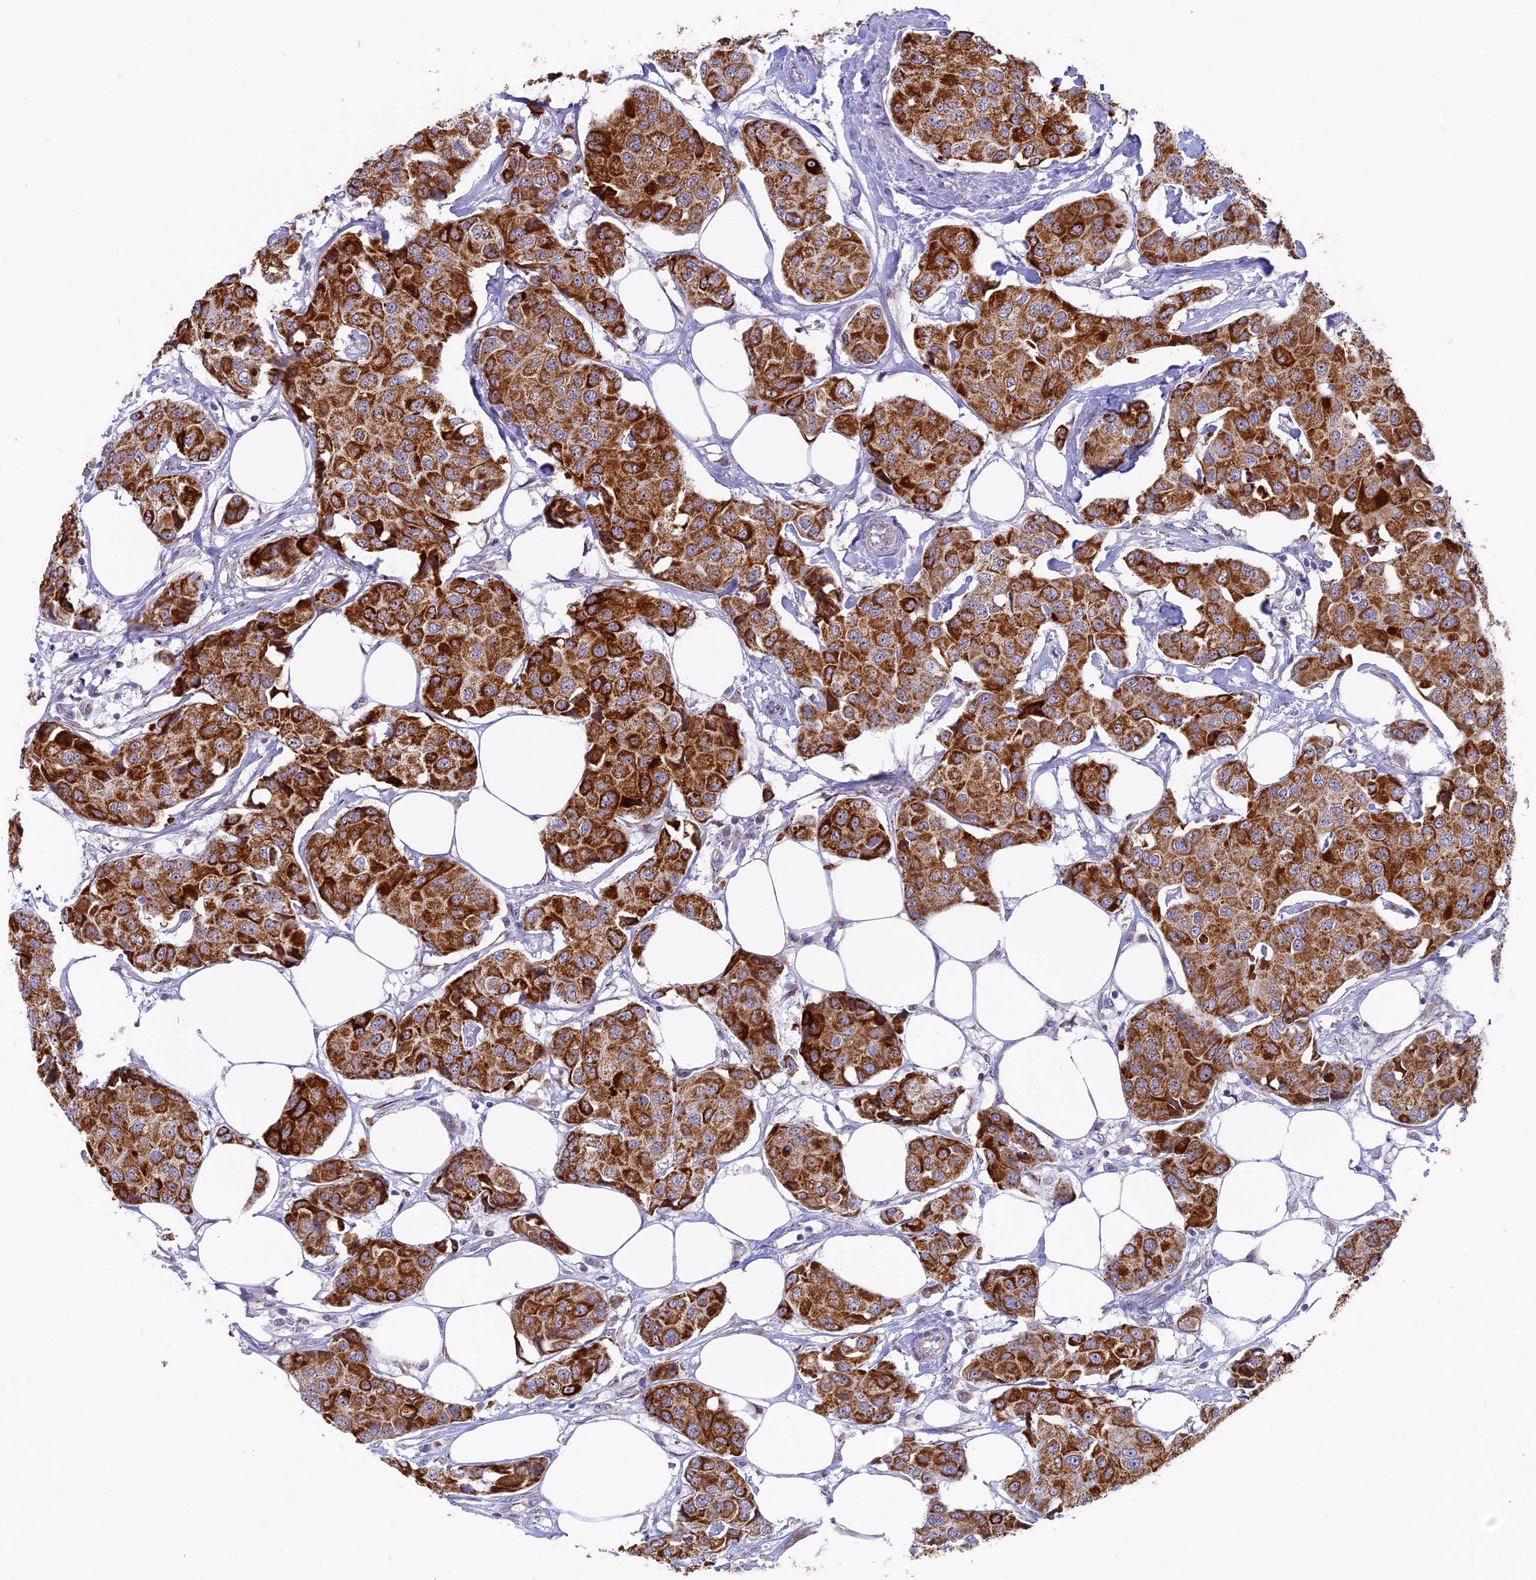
{"staining": {"intensity": "strong", "quantity": ">75%", "location": "cytoplasmic/membranous"}, "tissue": "breast cancer", "cell_type": "Tumor cells", "image_type": "cancer", "snomed": [{"axis": "morphology", "description": "Duct carcinoma"}, {"axis": "topography", "description": "Breast"}], "caption": "Tumor cells reveal strong cytoplasmic/membranous staining in approximately >75% of cells in breast invasive ductal carcinoma.", "gene": "DTWD1", "patient": {"sex": "female", "age": 80}}